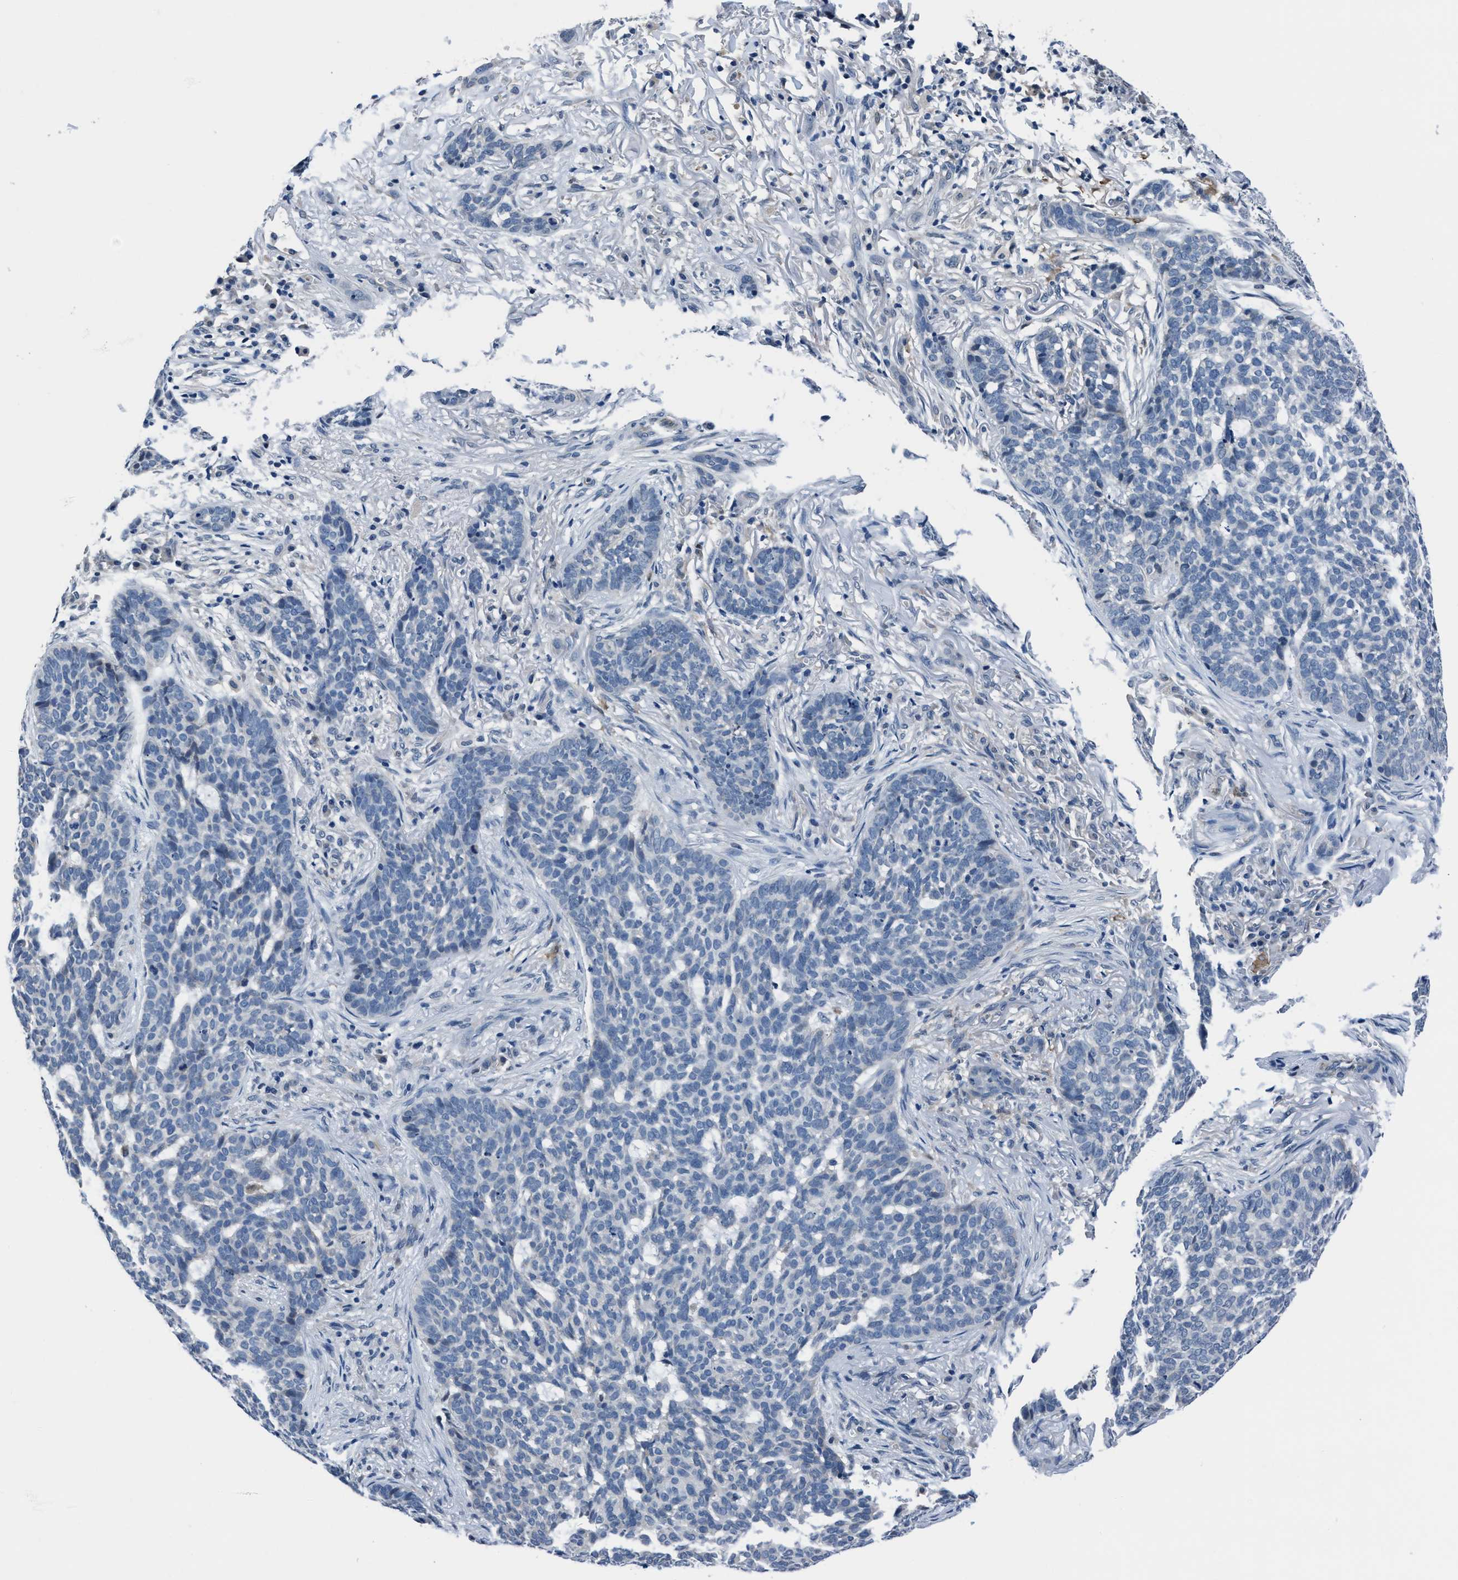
{"staining": {"intensity": "negative", "quantity": "none", "location": "none"}, "tissue": "skin cancer", "cell_type": "Tumor cells", "image_type": "cancer", "snomed": [{"axis": "morphology", "description": "Basal cell carcinoma"}, {"axis": "topography", "description": "Skin"}], "caption": "Skin cancer (basal cell carcinoma) was stained to show a protein in brown. There is no significant staining in tumor cells. The staining was performed using DAB to visualize the protein expression in brown, while the nuclei were stained in blue with hematoxylin (Magnification: 20x).", "gene": "TMEM94", "patient": {"sex": "male", "age": 85}}